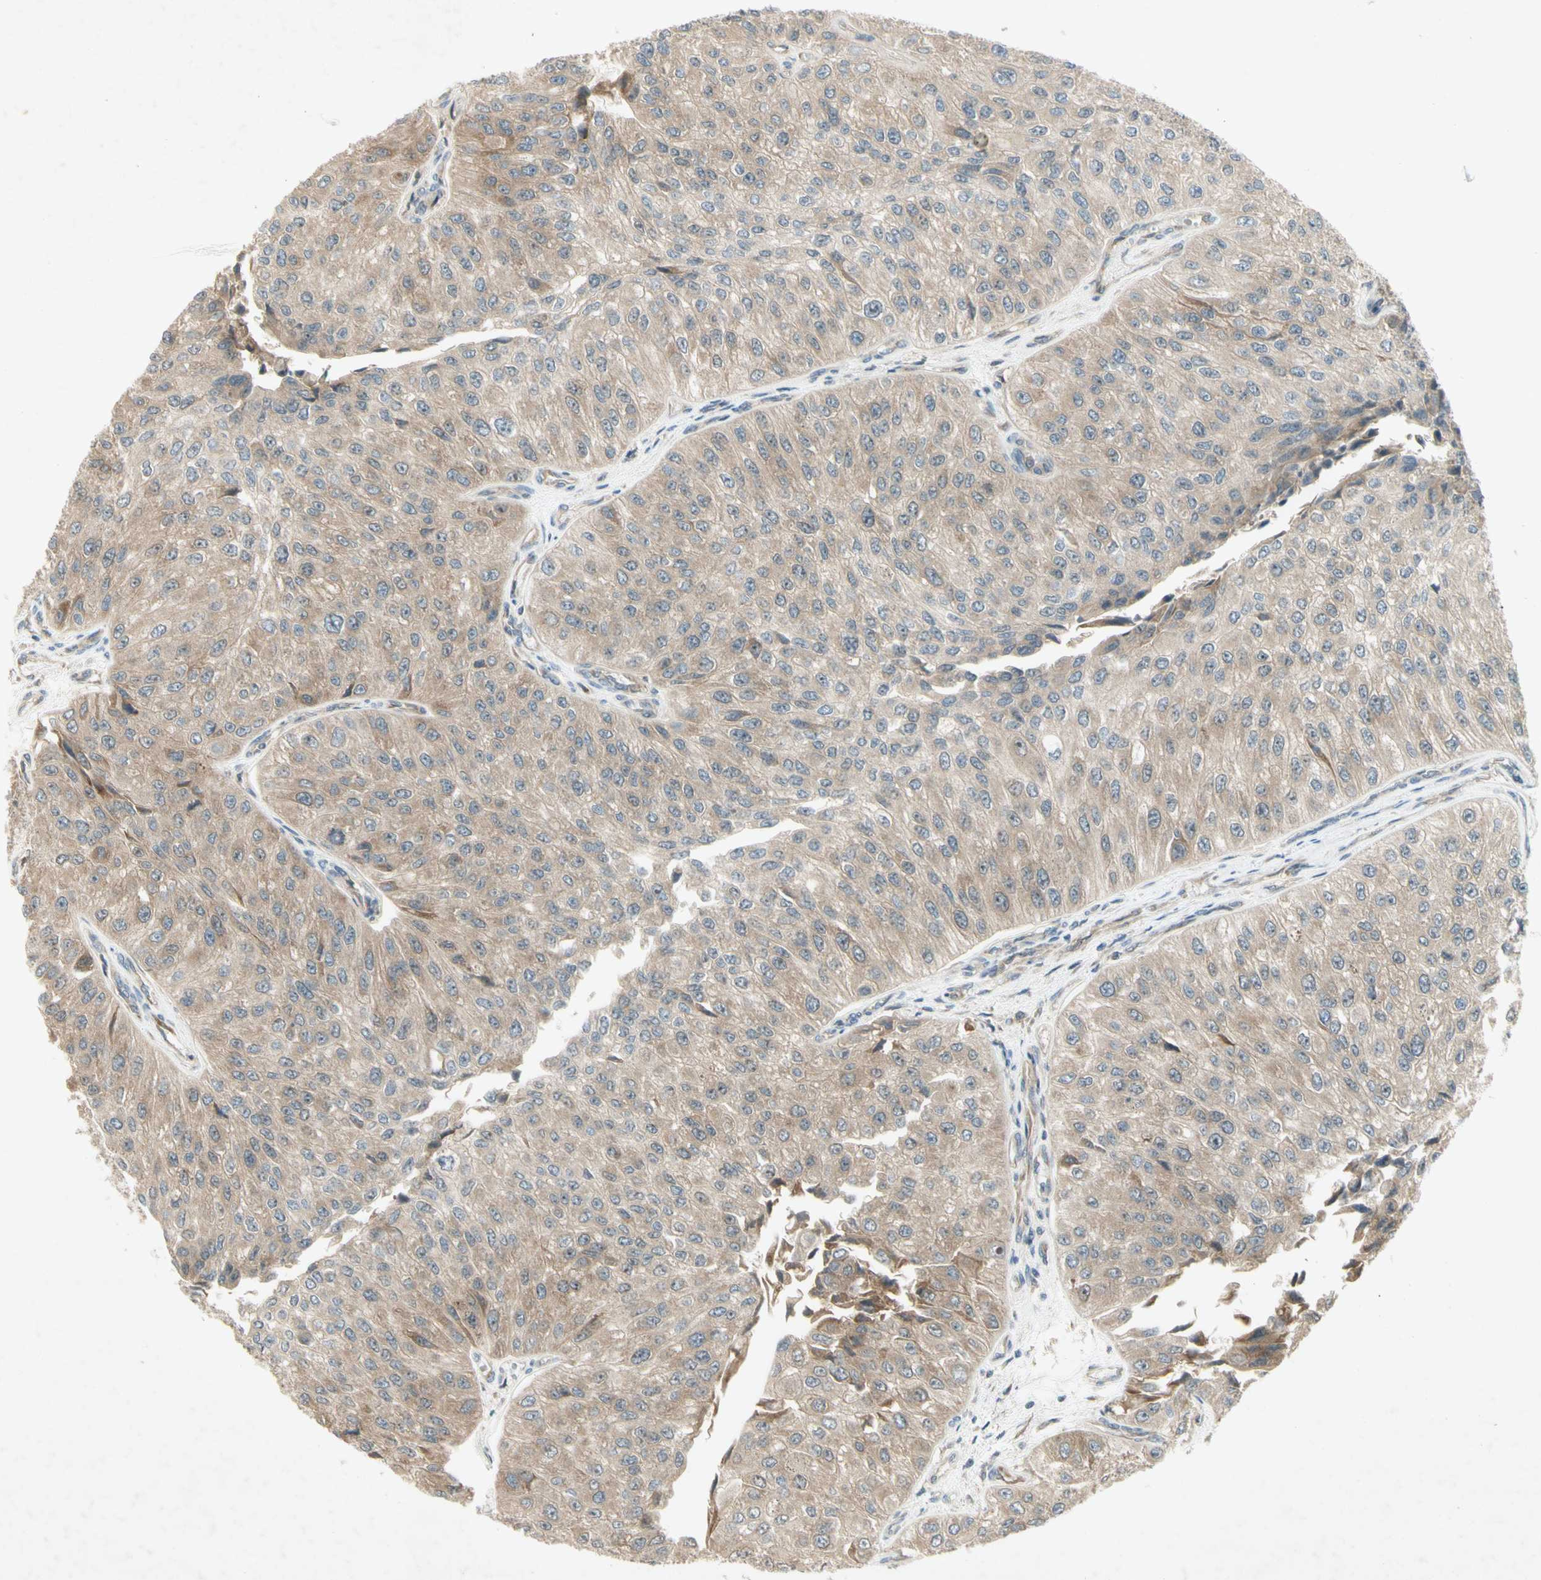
{"staining": {"intensity": "moderate", "quantity": "25%-75%", "location": "cytoplasmic/membranous"}, "tissue": "urothelial cancer", "cell_type": "Tumor cells", "image_type": "cancer", "snomed": [{"axis": "morphology", "description": "Urothelial carcinoma, High grade"}, {"axis": "topography", "description": "Kidney"}, {"axis": "topography", "description": "Urinary bladder"}], "caption": "Approximately 25%-75% of tumor cells in urothelial cancer display moderate cytoplasmic/membranous protein expression as visualized by brown immunohistochemical staining.", "gene": "ETF1", "patient": {"sex": "male", "age": 77}}